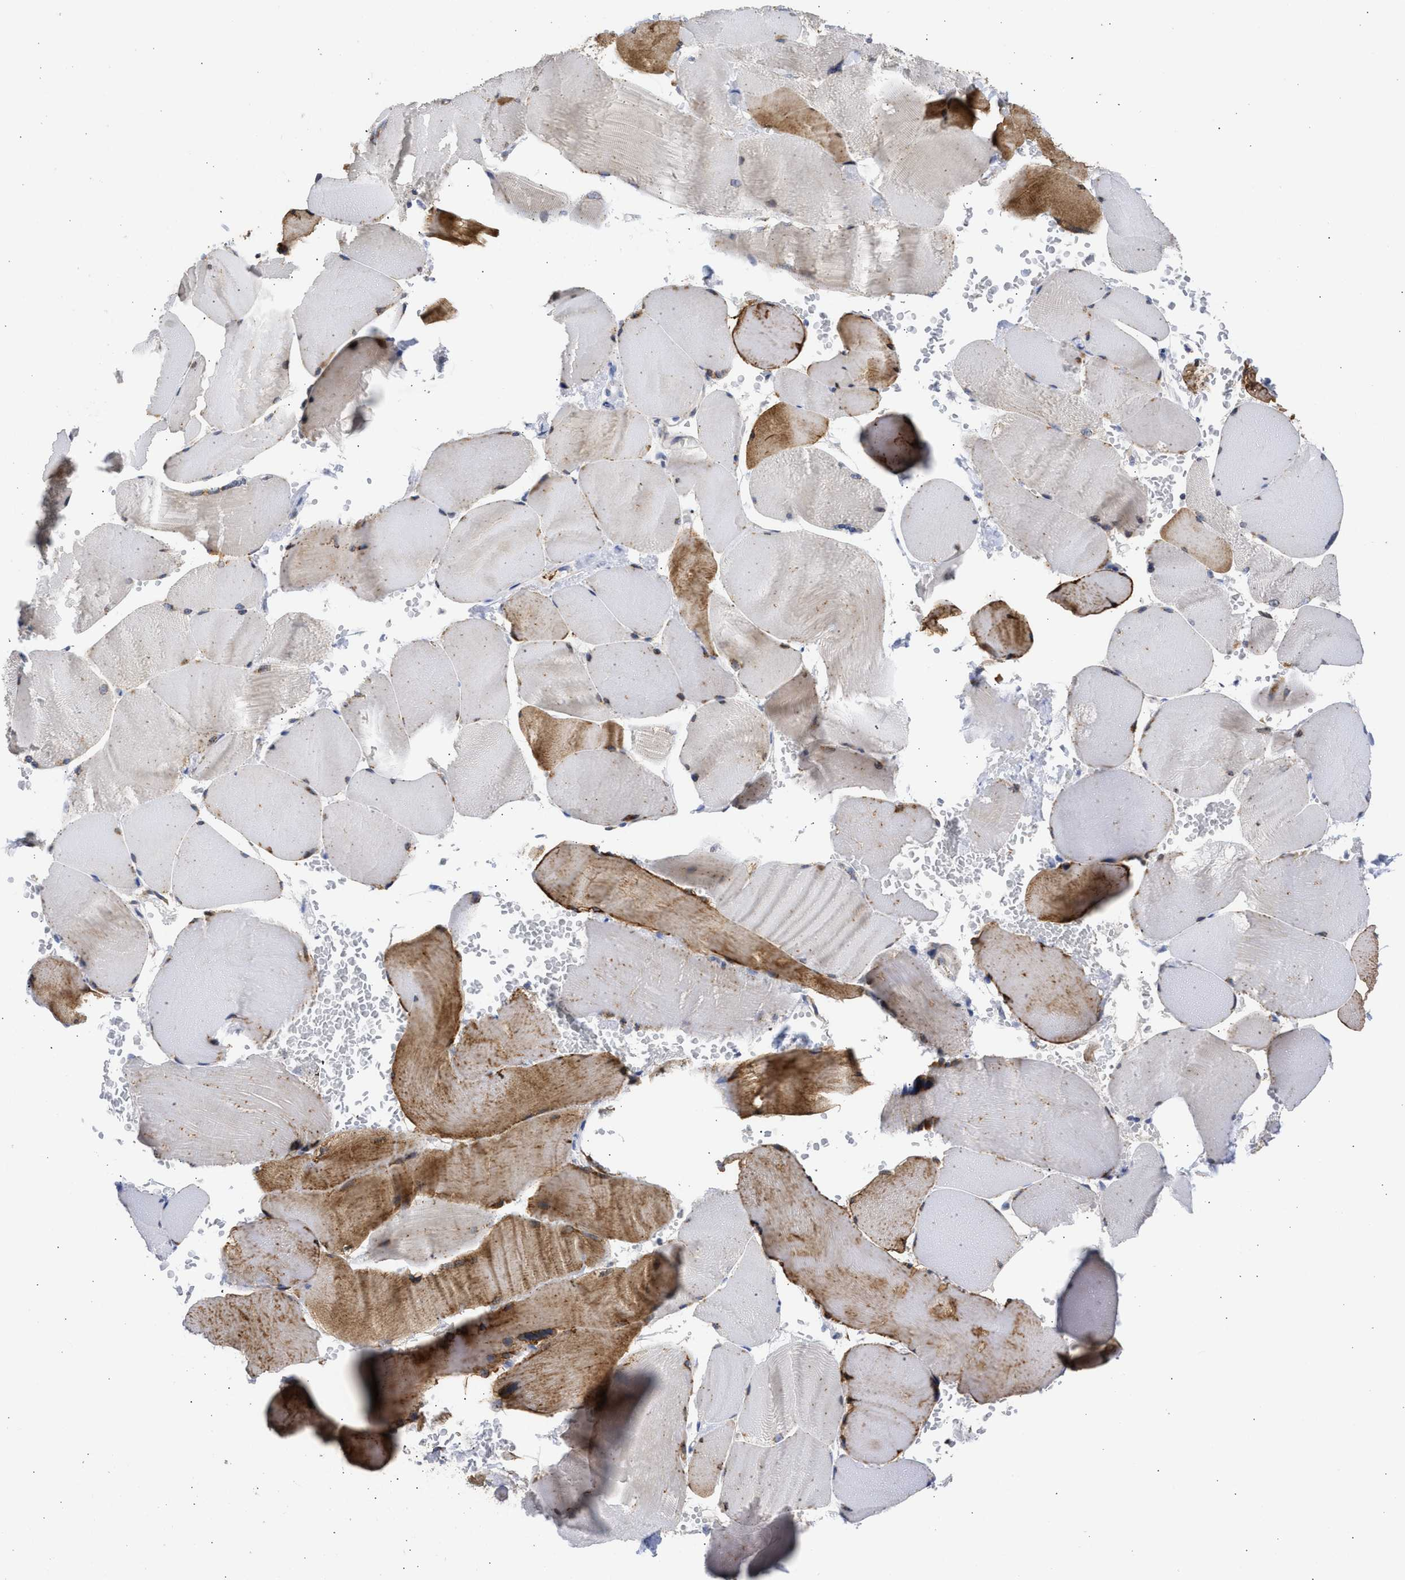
{"staining": {"intensity": "moderate", "quantity": "25%-75%", "location": "cytoplasmic/membranous"}, "tissue": "skeletal muscle", "cell_type": "Myocytes", "image_type": "normal", "snomed": [{"axis": "morphology", "description": "Normal tissue, NOS"}, {"axis": "topography", "description": "Skin"}, {"axis": "topography", "description": "Skeletal muscle"}], "caption": "Immunohistochemistry photomicrograph of unremarkable skeletal muscle: skeletal muscle stained using immunohistochemistry demonstrates medium levels of moderate protein expression localized specifically in the cytoplasmic/membranous of myocytes, appearing as a cytoplasmic/membranous brown color.", "gene": "TMED1", "patient": {"sex": "male", "age": 83}}